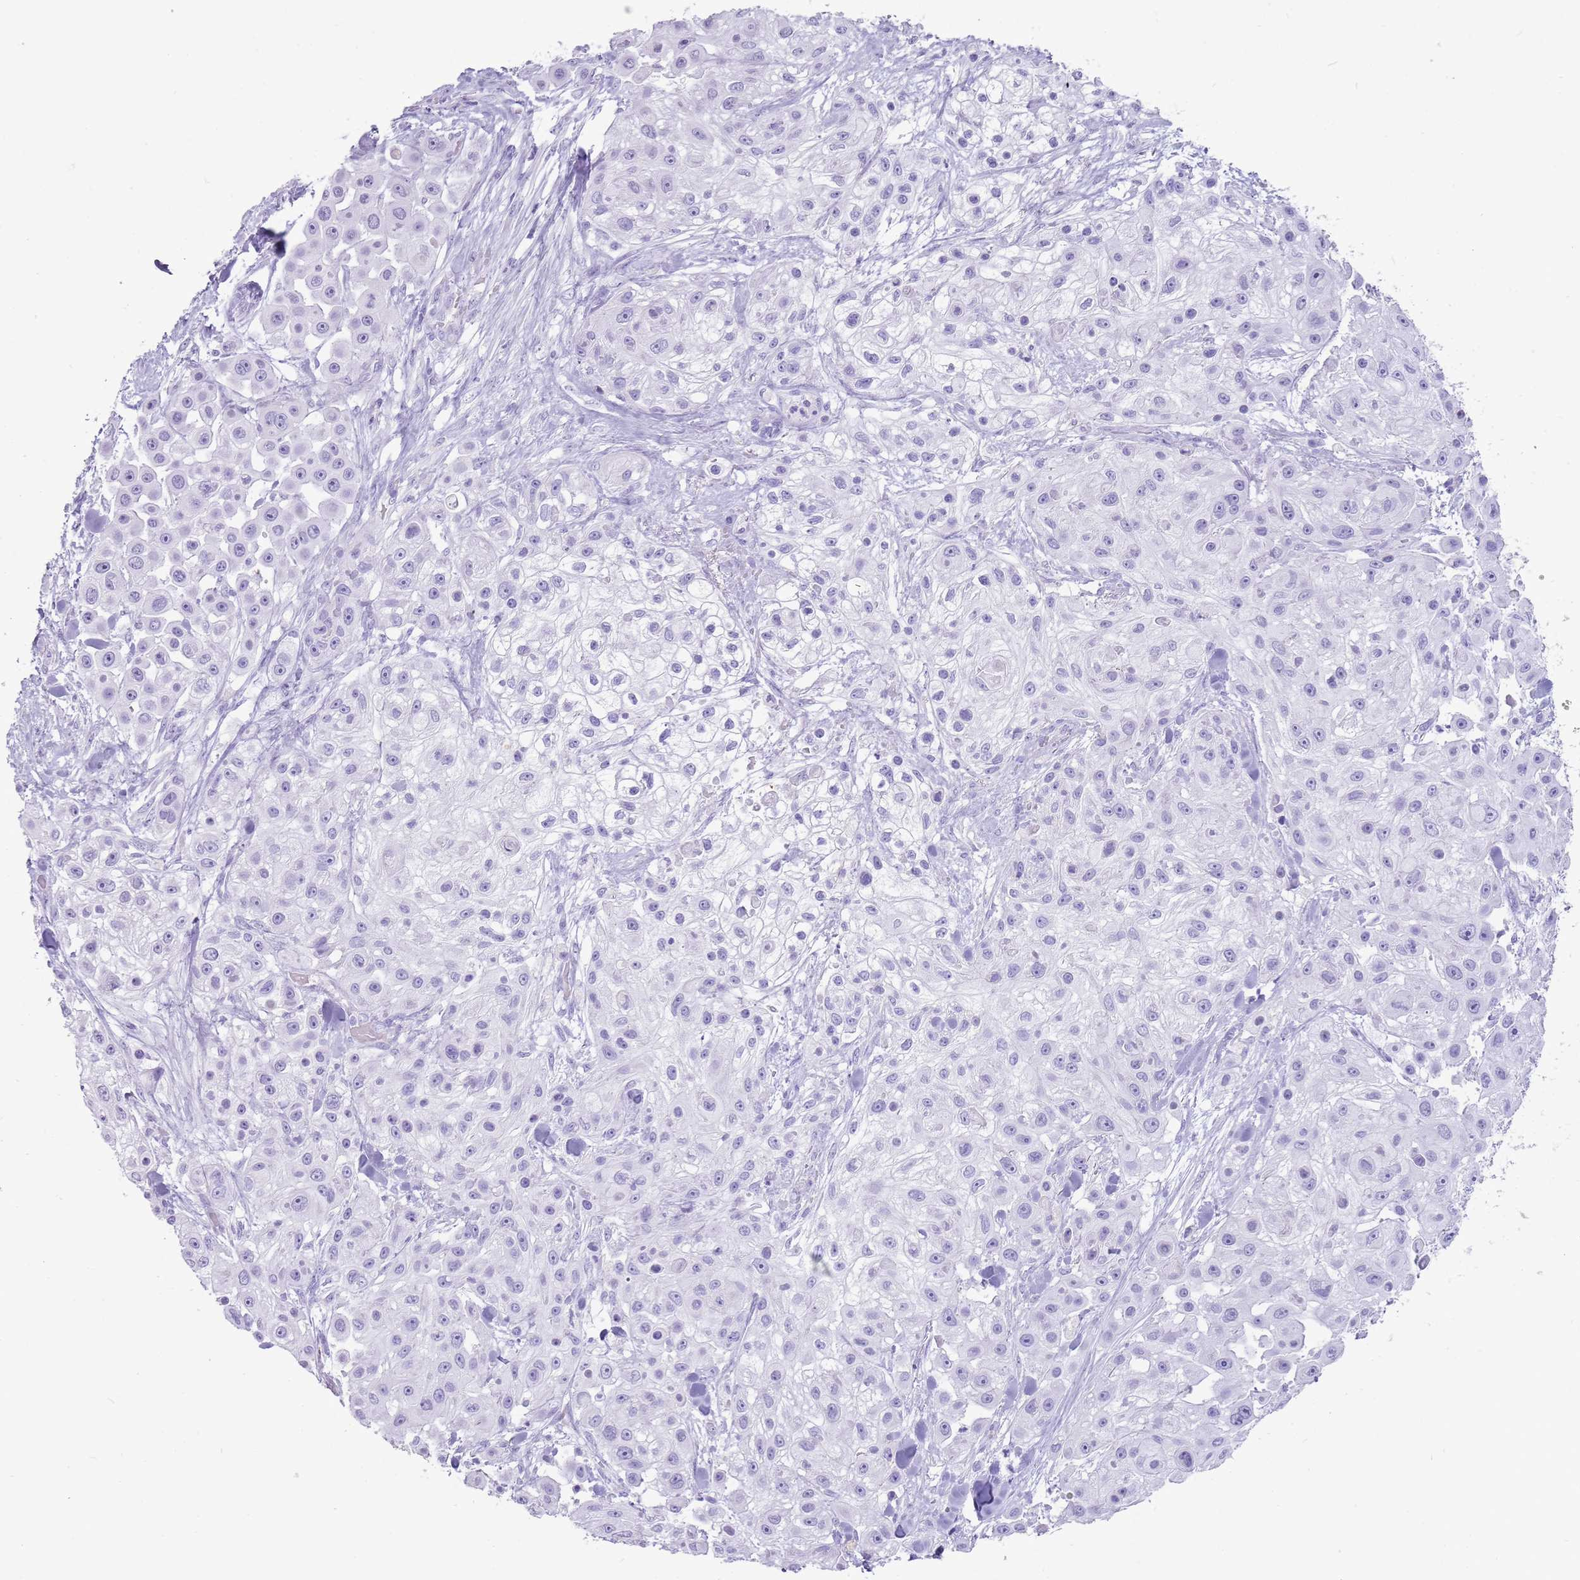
{"staining": {"intensity": "negative", "quantity": "none", "location": "none"}, "tissue": "skin cancer", "cell_type": "Tumor cells", "image_type": "cancer", "snomed": [{"axis": "morphology", "description": "Squamous cell carcinoma, NOS"}, {"axis": "topography", "description": "Skin"}], "caption": "A high-resolution photomicrograph shows immunohistochemistry staining of skin cancer (squamous cell carcinoma), which shows no significant positivity in tumor cells.", "gene": "NBPF3", "patient": {"sex": "male", "age": 67}}